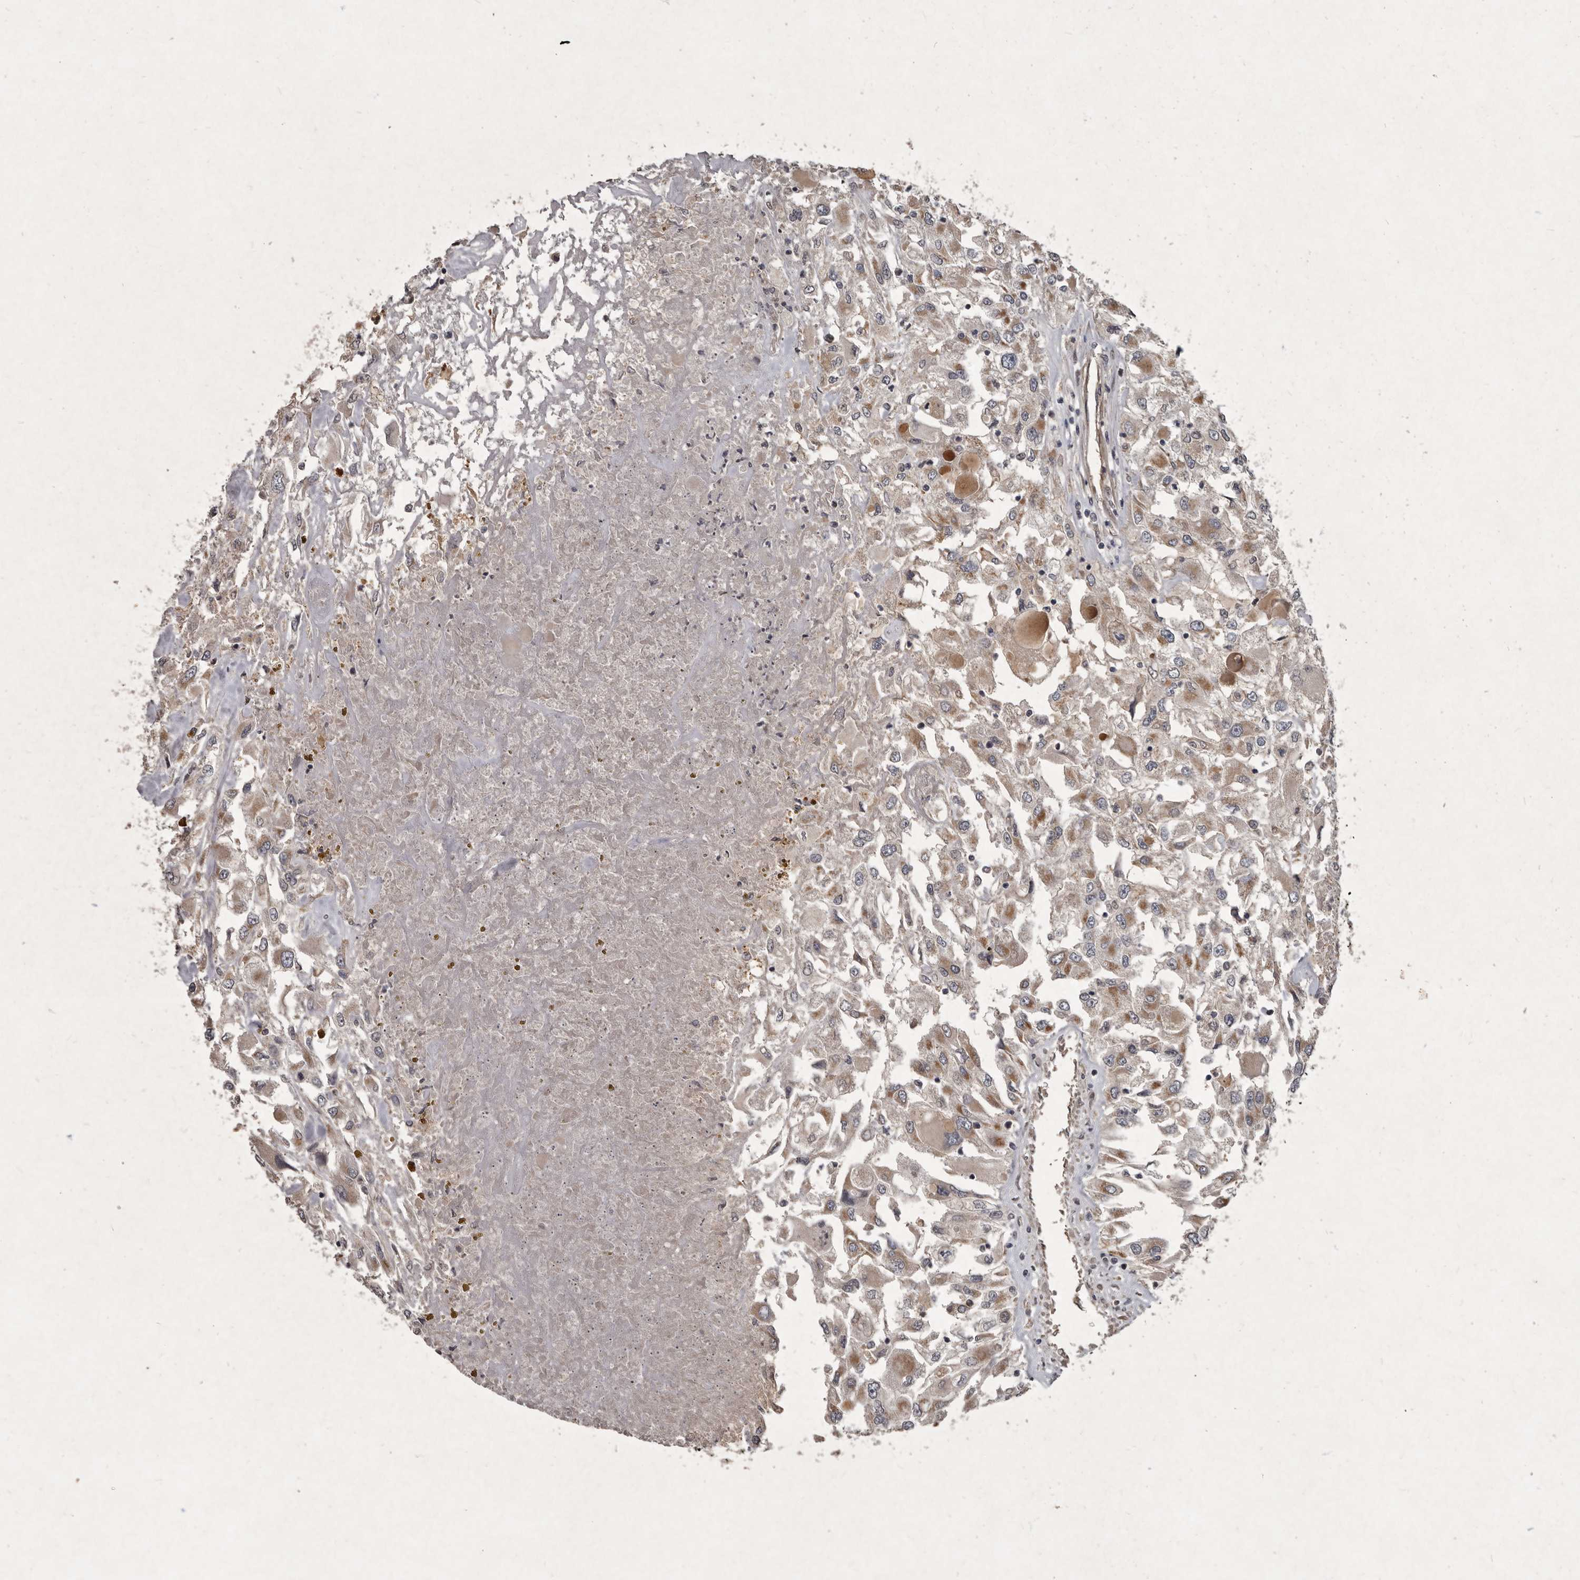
{"staining": {"intensity": "weak", "quantity": ">75%", "location": "cytoplasmic/membranous"}, "tissue": "renal cancer", "cell_type": "Tumor cells", "image_type": "cancer", "snomed": [{"axis": "morphology", "description": "Adenocarcinoma, NOS"}, {"axis": "topography", "description": "Kidney"}], "caption": "Renal cancer stained for a protein (brown) reveals weak cytoplasmic/membranous positive expression in about >75% of tumor cells.", "gene": "MRPS15", "patient": {"sex": "female", "age": 52}}